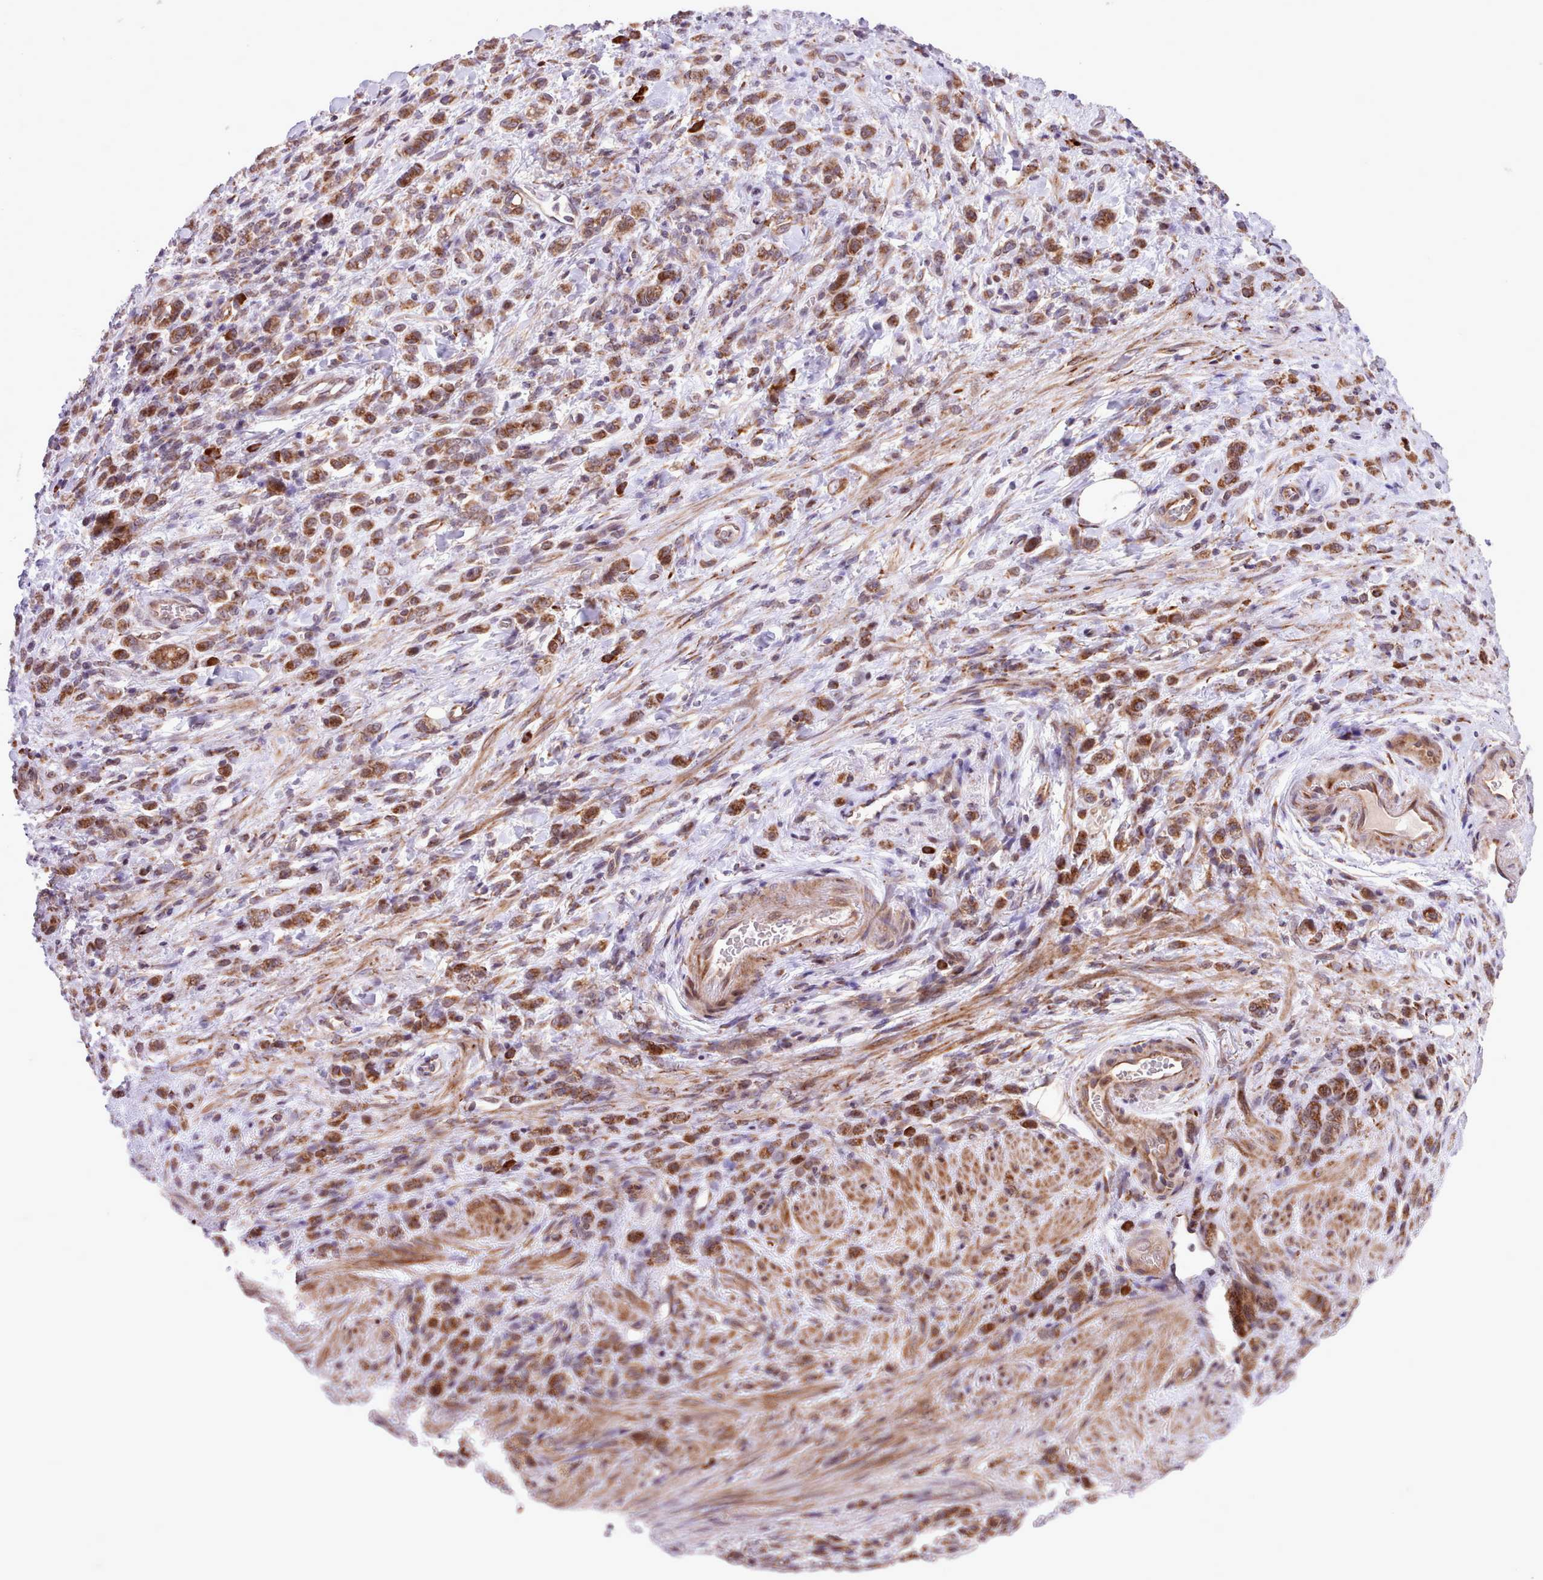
{"staining": {"intensity": "strong", "quantity": ">75%", "location": "cytoplasmic/membranous"}, "tissue": "stomach cancer", "cell_type": "Tumor cells", "image_type": "cancer", "snomed": [{"axis": "morphology", "description": "Adenocarcinoma, NOS"}, {"axis": "topography", "description": "Stomach"}], "caption": "Immunohistochemistry (DAB (3,3'-diaminobenzidine)) staining of stomach adenocarcinoma shows strong cytoplasmic/membranous protein positivity in approximately >75% of tumor cells. (IHC, brightfield microscopy, high magnification).", "gene": "TTLL3", "patient": {"sex": "male", "age": 77}}